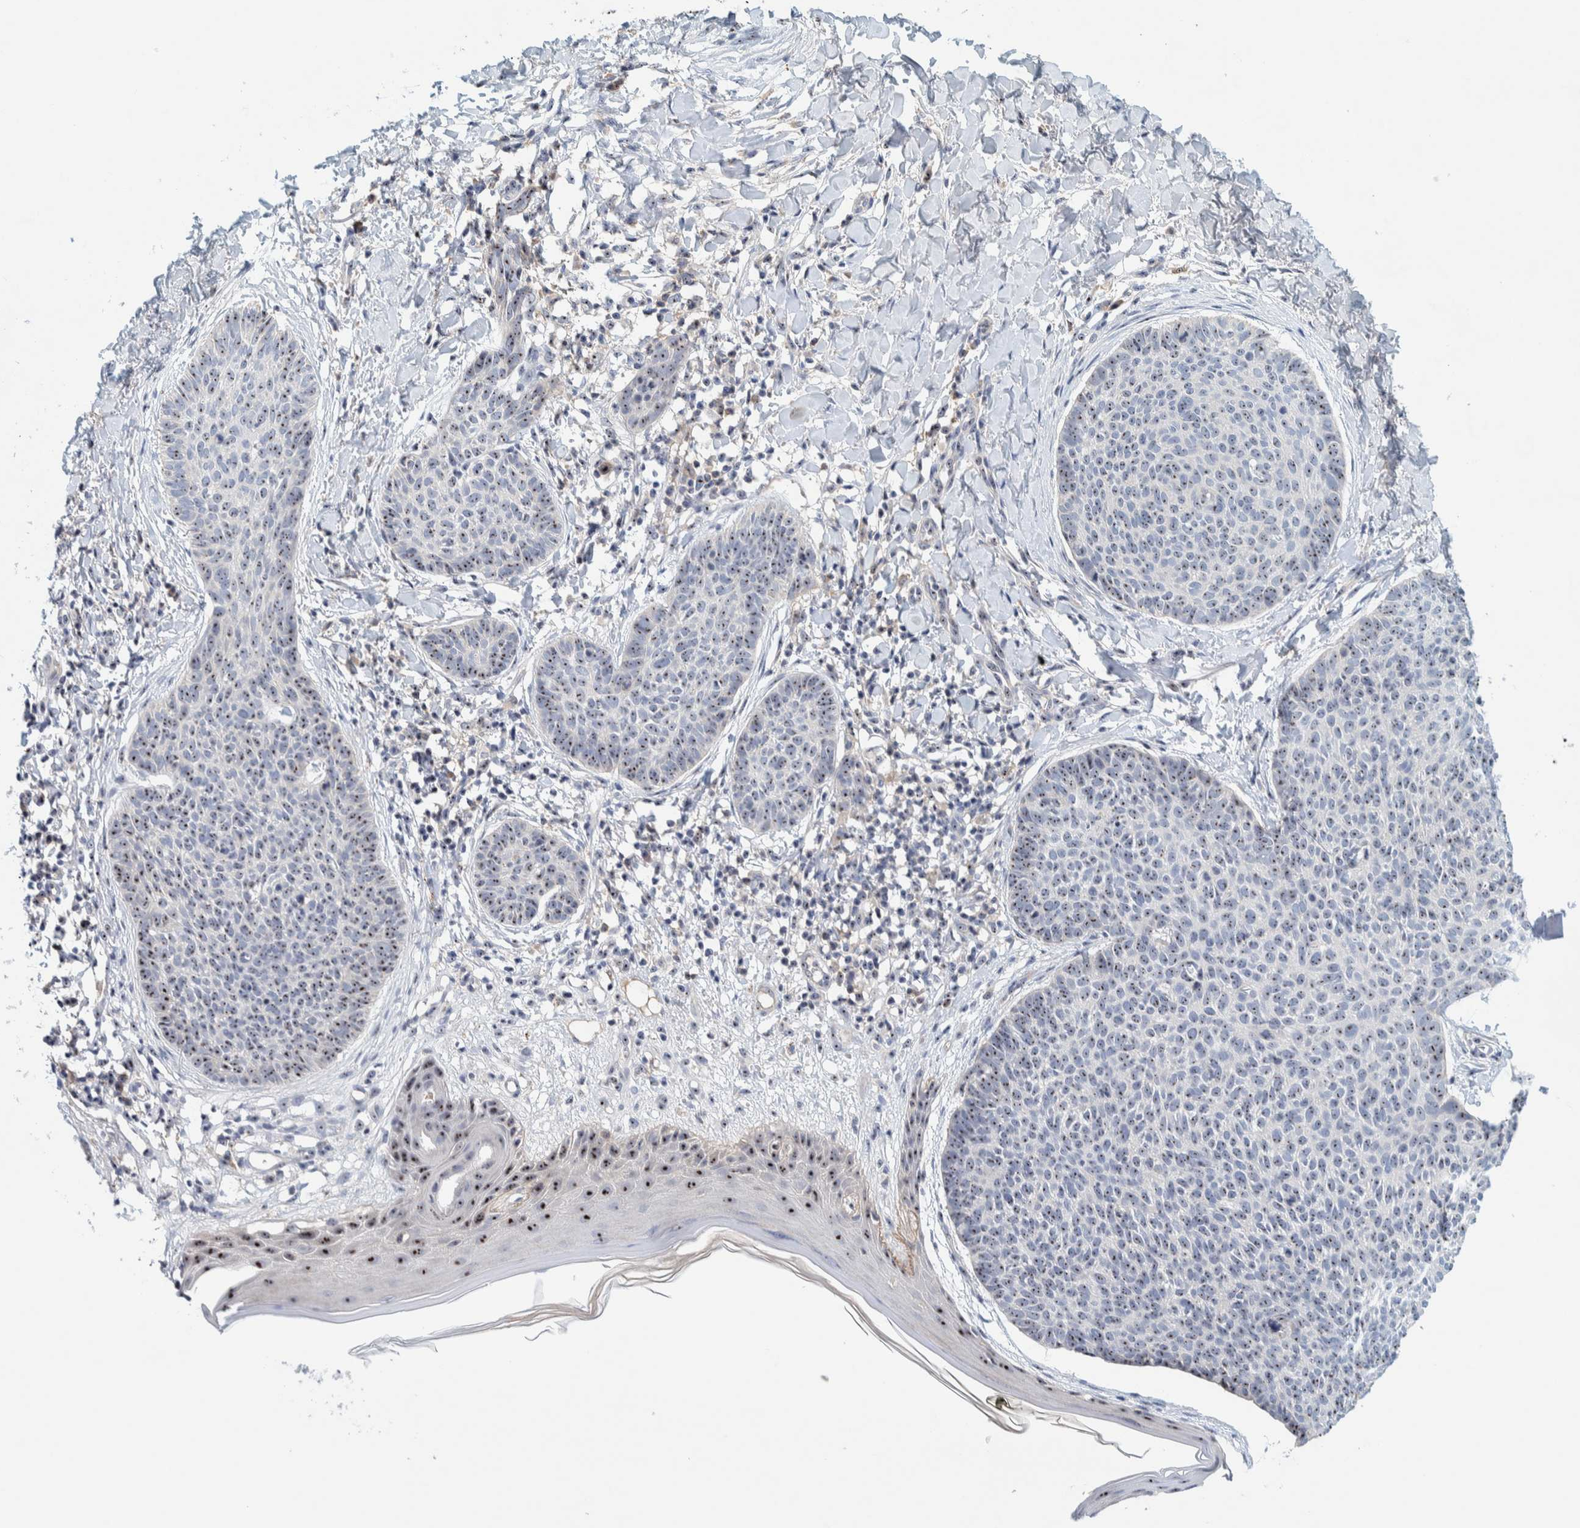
{"staining": {"intensity": "moderate", "quantity": ">75%", "location": "nuclear"}, "tissue": "skin cancer", "cell_type": "Tumor cells", "image_type": "cancer", "snomed": [{"axis": "morphology", "description": "Normal tissue, NOS"}, {"axis": "morphology", "description": "Basal cell carcinoma"}, {"axis": "topography", "description": "Skin"}], "caption": "Protein staining shows moderate nuclear staining in about >75% of tumor cells in skin basal cell carcinoma.", "gene": "NOL11", "patient": {"sex": "male", "age": 50}}